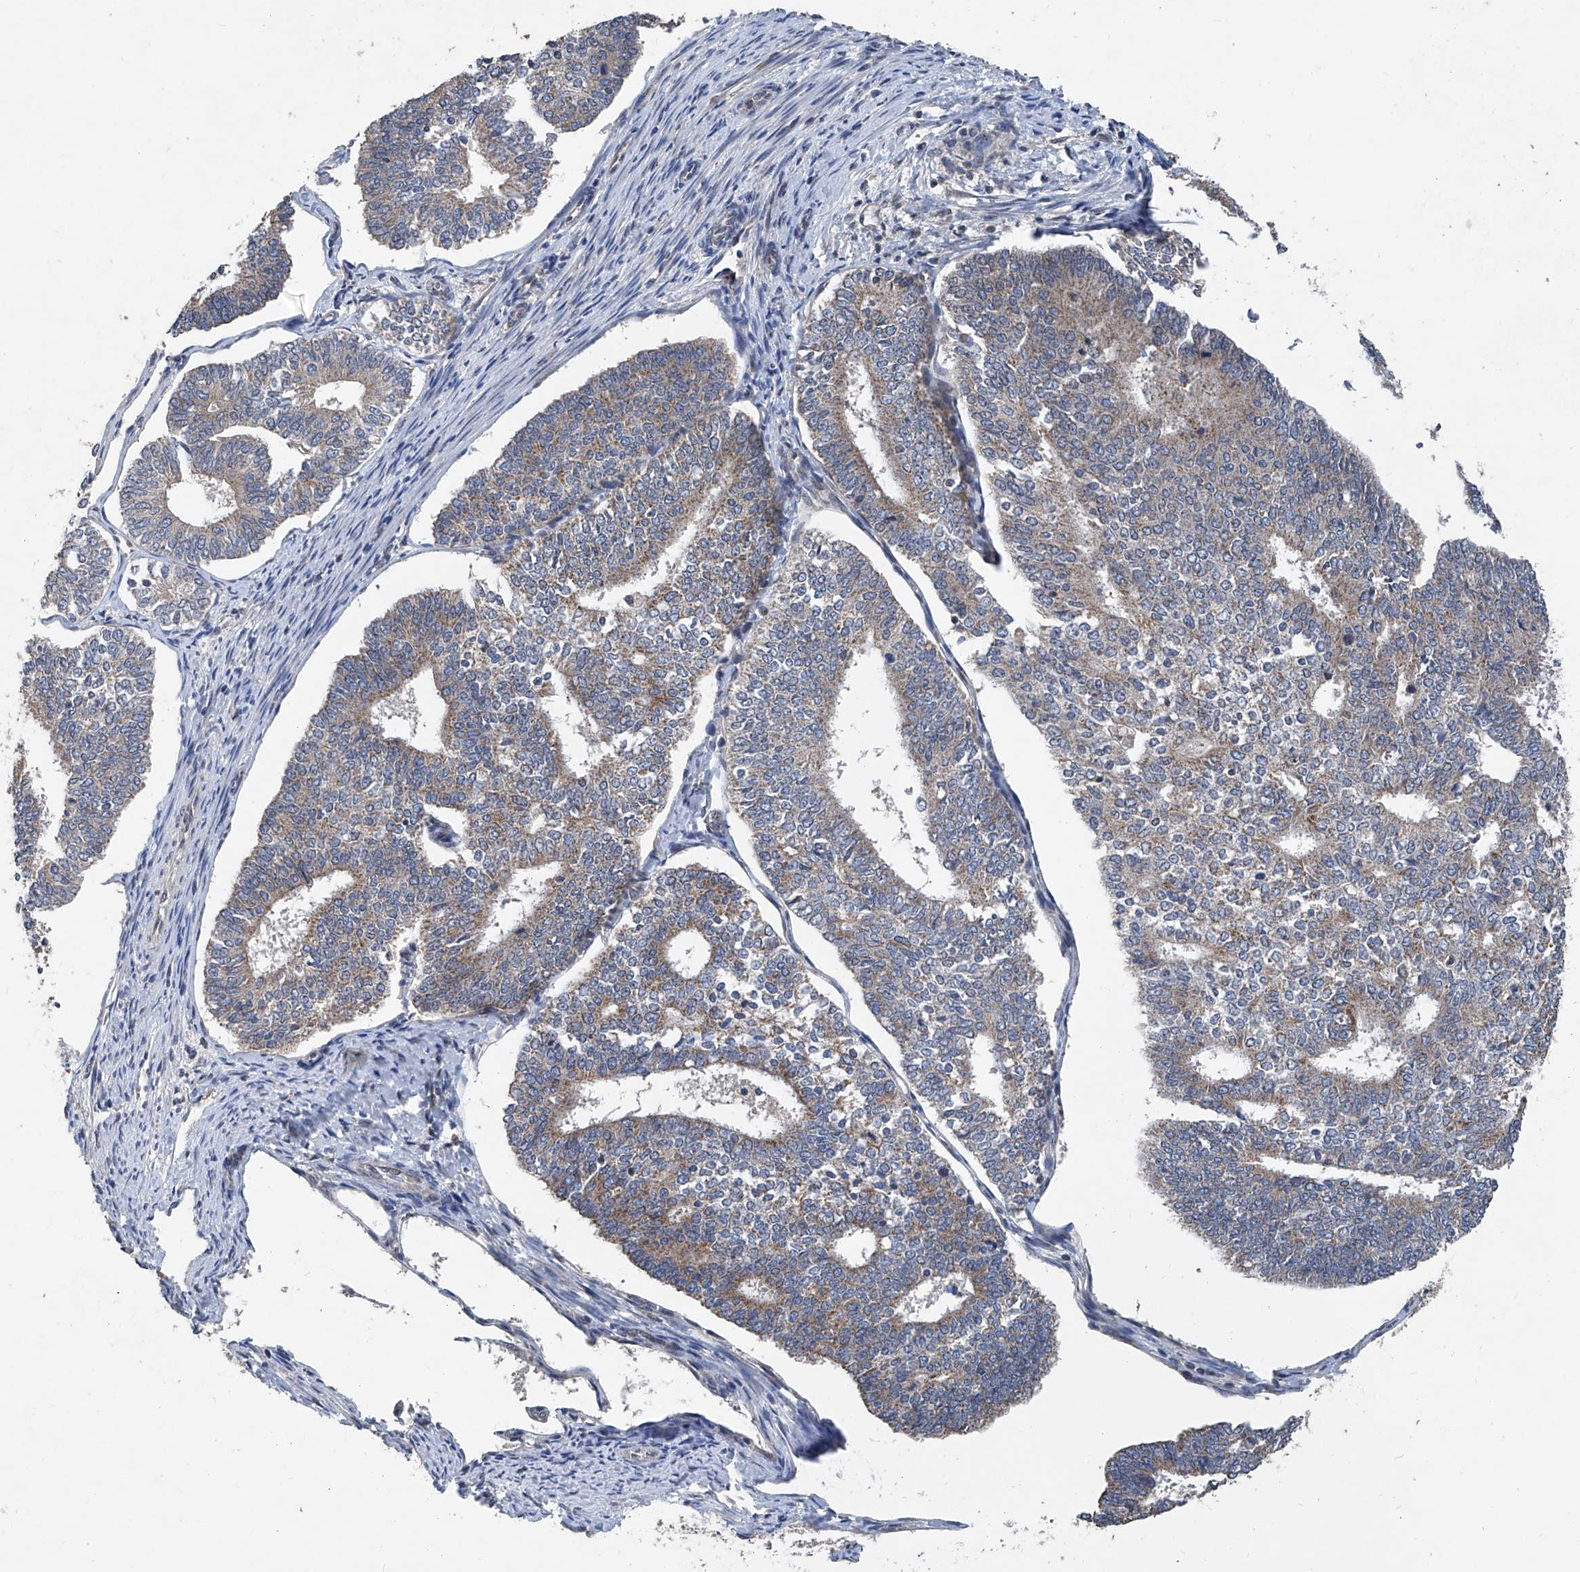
{"staining": {"intensity": "weak", "quantity": ">75%", "location": "cytoplasmic/membranous"}, "tissue": "endometrial cancer", "cell_type": "Tumor cells", "image_type": "cancer", "snomed": [{"axis": "morphology", "description": "Adenocarcinoma, NOS"}, {"axis": "topography", "description": "Endometrium"}], "caption": "Immunohistochemistry (IHC) of endometrial cancer reveals low levels of weak cytoplasmic/membranous positivity in about >75% of tumor cells.", "gene": "BCKDHB", "patient": {"sex": "female", "age": 70}}